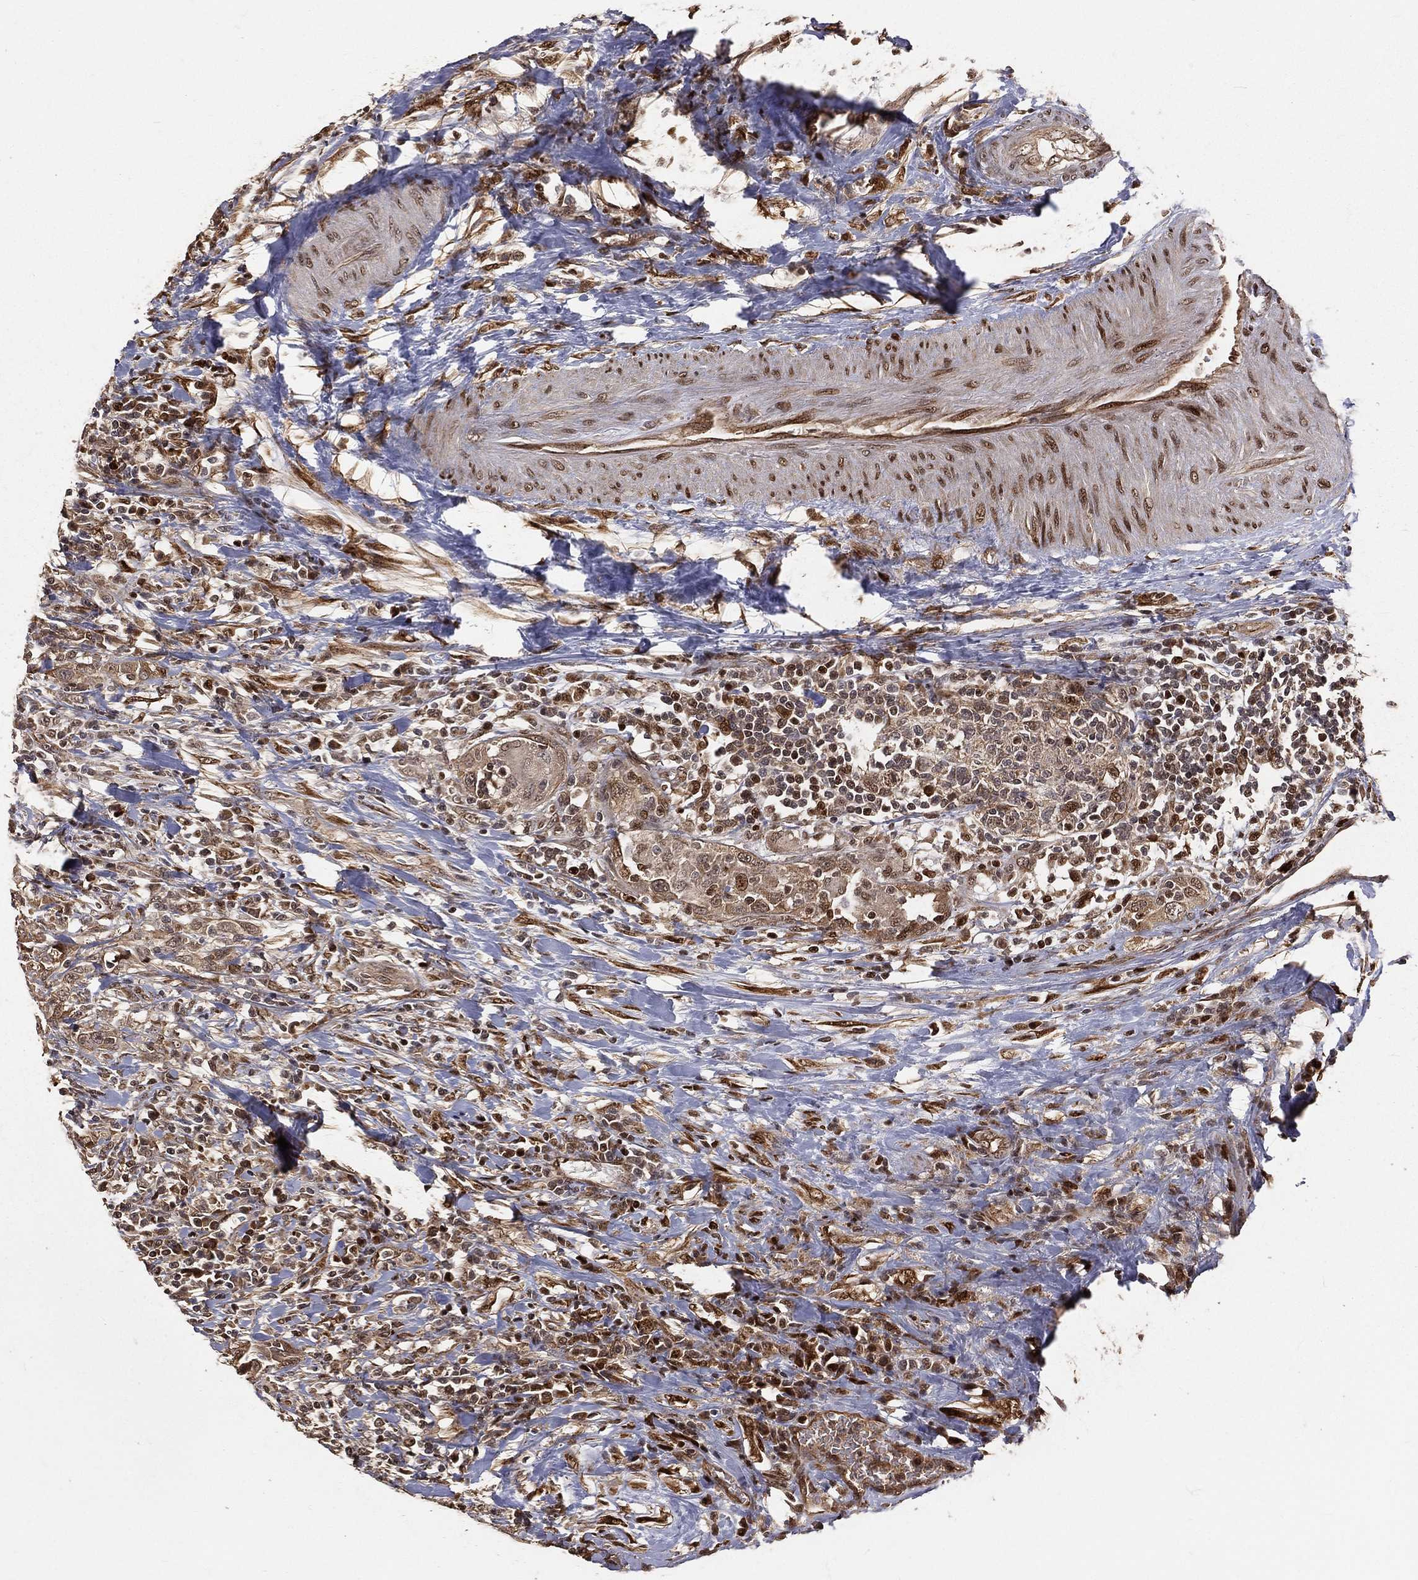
{"staining": {"intensity": "moderate", "quantity": "25%-75%", "location": "cytoplasmic/membranous,nuclear"}, "tissue": "urothelial cancer", "cell_type": "Tumor cells", "image_type": "cancer", "snomed": [{"axis": "morphology", "description": "Urothelial carcinoma, NOS"}, {"axis": "morphology", "description": "Urothelial carcinoma, High grade"}, {"axis": "topography", "description": "Urinary bladder"}], "caption": "Brown immunohistochemical staining in high-grade urothelial carcinoma exhibits moderate cytoplasmic/membranous and nuclear expression in approximately 25%-75% of tumor cells. The protein of interest is stained brown, and the nuclei are stained in blue (DAB (3,3'-diaminobenzidine) IHC with brightfield microscopy, high magnification).", "gene": "MAPK1", "patient": {"sex": "female", "age": 64}}